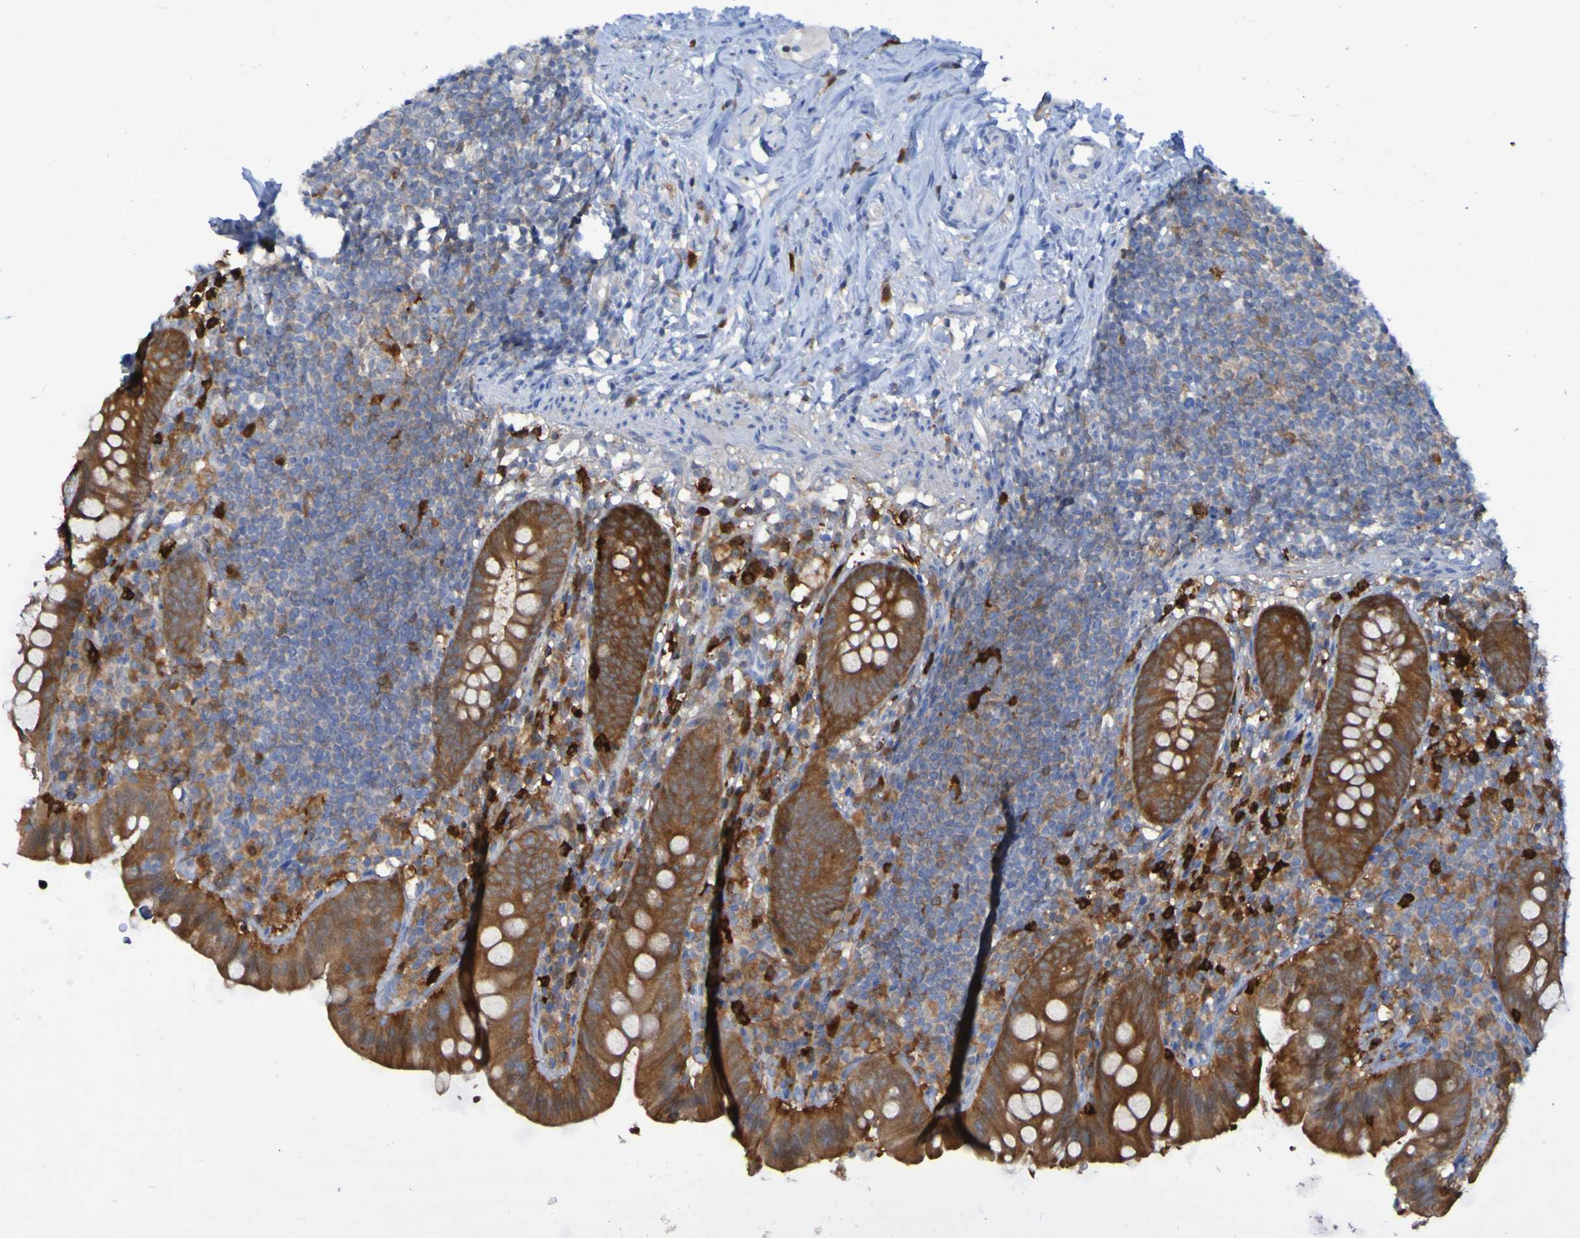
{"staining": {"intensity": "strong", "quantity": ">75%", "location": "cytoplasmic/membranous"}, "tissue": "appendix", "cell_type": "Glandular cells", "image_type": "normal", "snomed": [{"axis": "morphology", "description": "Normal tissue, NOS"}, {"axis": "topography", "description": "Appendix"}], "caption": "Immunohistochemistry of unremarkable human appendix shows high levels of strong cytoplasmic/membranous expression in approximately >75% of glandular cells. (DAB (3,3'-diaminobenzidine) IHC with brightfield microscopy, high magnification).", "gene": "MPPE1", "patient": {"sex": "male", "age": 52}}